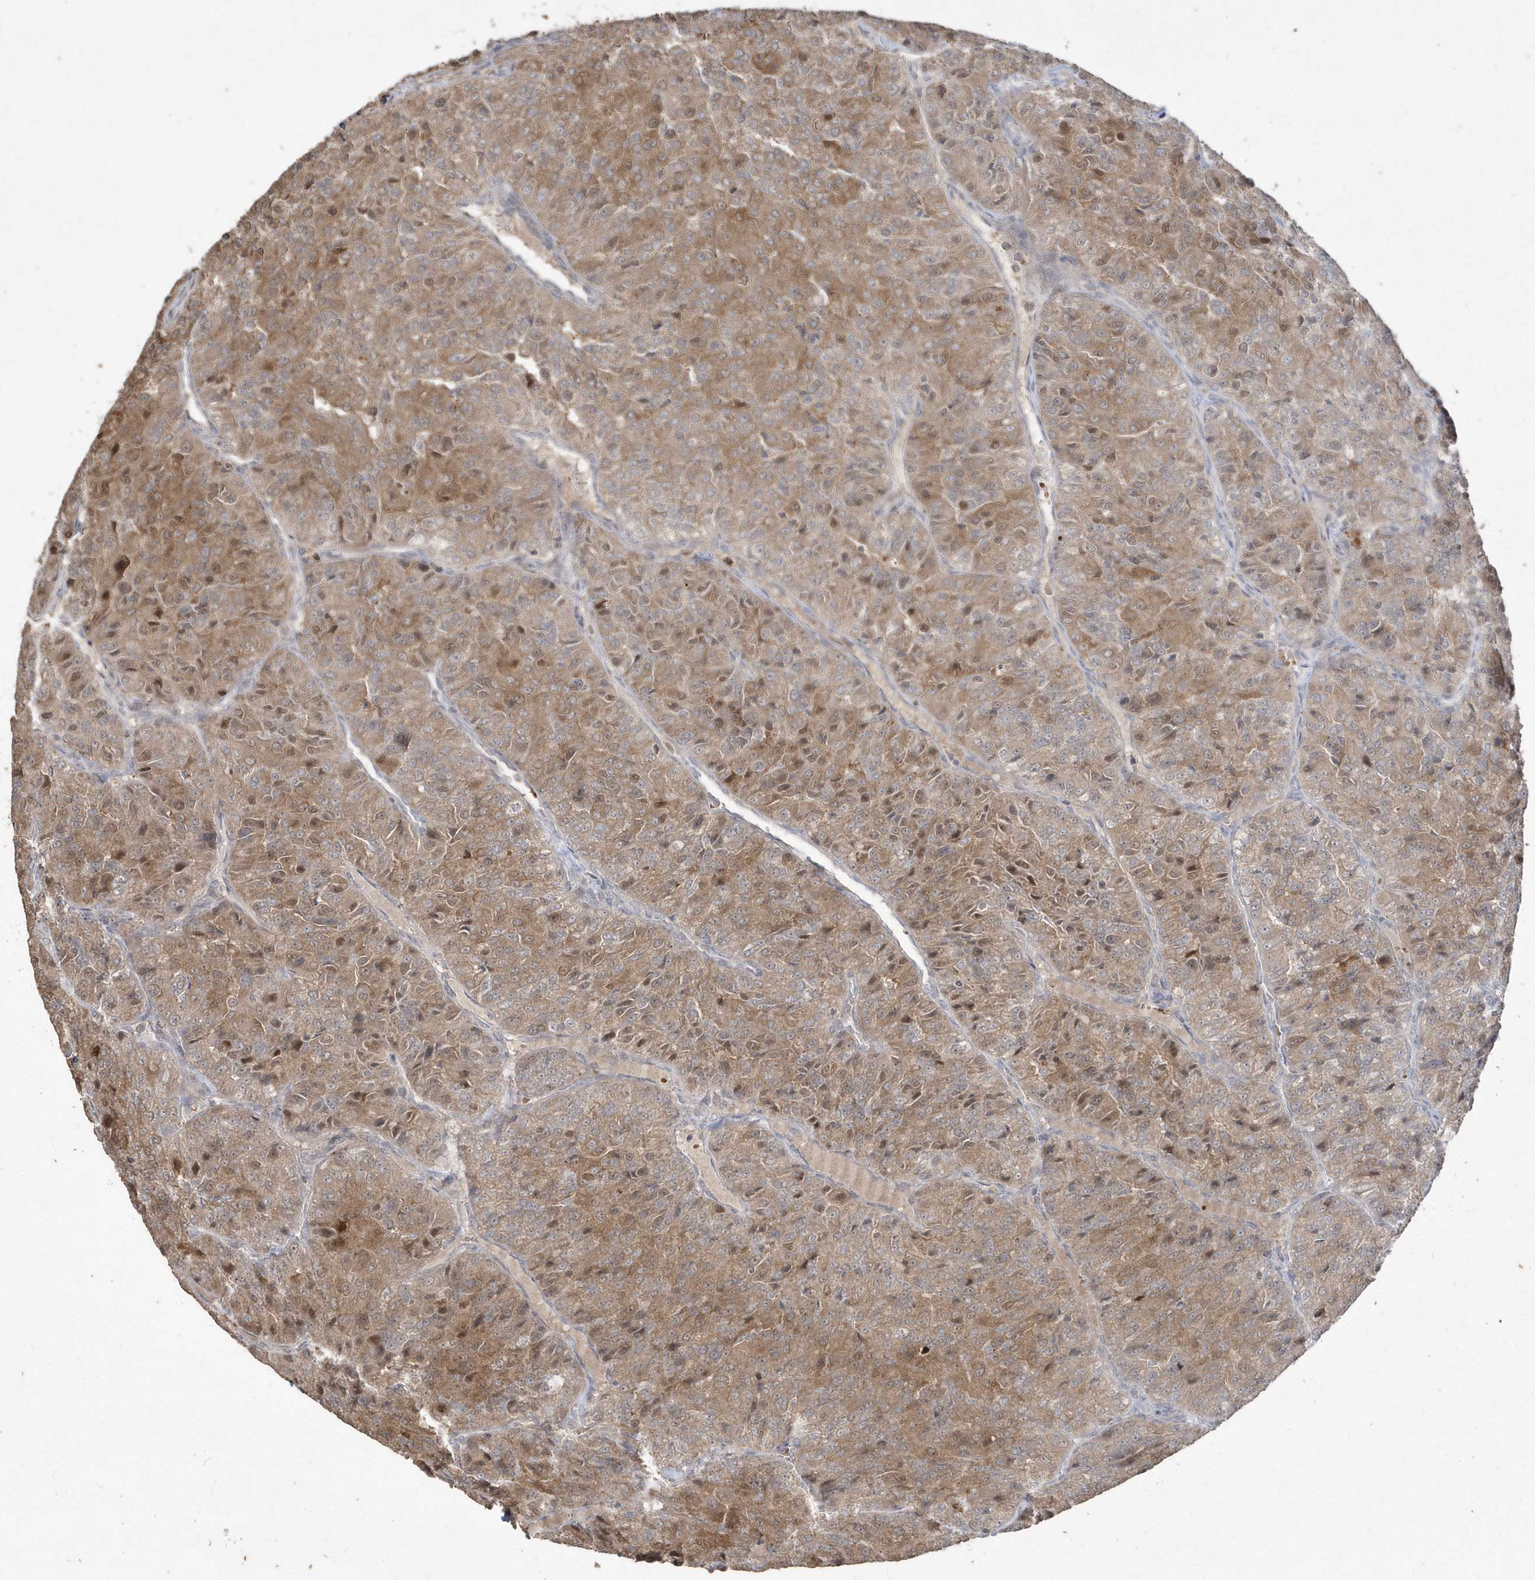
{"staining": {"intensity": "moderate", "quantity": ">75%", "location": "cytoplasmic/membranous,nuclear"}, "tissue": "renal cancer", "cell_type": "Tumor cells", "image_type": "cancer", "snomed": [{"axis": "morphology", "description": "Adenocarcinoma, NOS"}, {"axis": "topography", "description": "Kidney"}], "caption": "High-magnification brightfield microscopy of adenocarcinoma (renal) stained with DAB (brown) and counterstained with hematoxylin (blue). tumor cells exhibit moderate cytoplasmic/membranous and nuclear positivity is present in about>75% of cells. The staining was performed using DAB to visualize the protein expression in brown, while the nuclei were stained in blue with hematoxylin (Magnification: 20x).", "gene": "GEMIN6", "patient": {"sex": "female", "age": 63}}